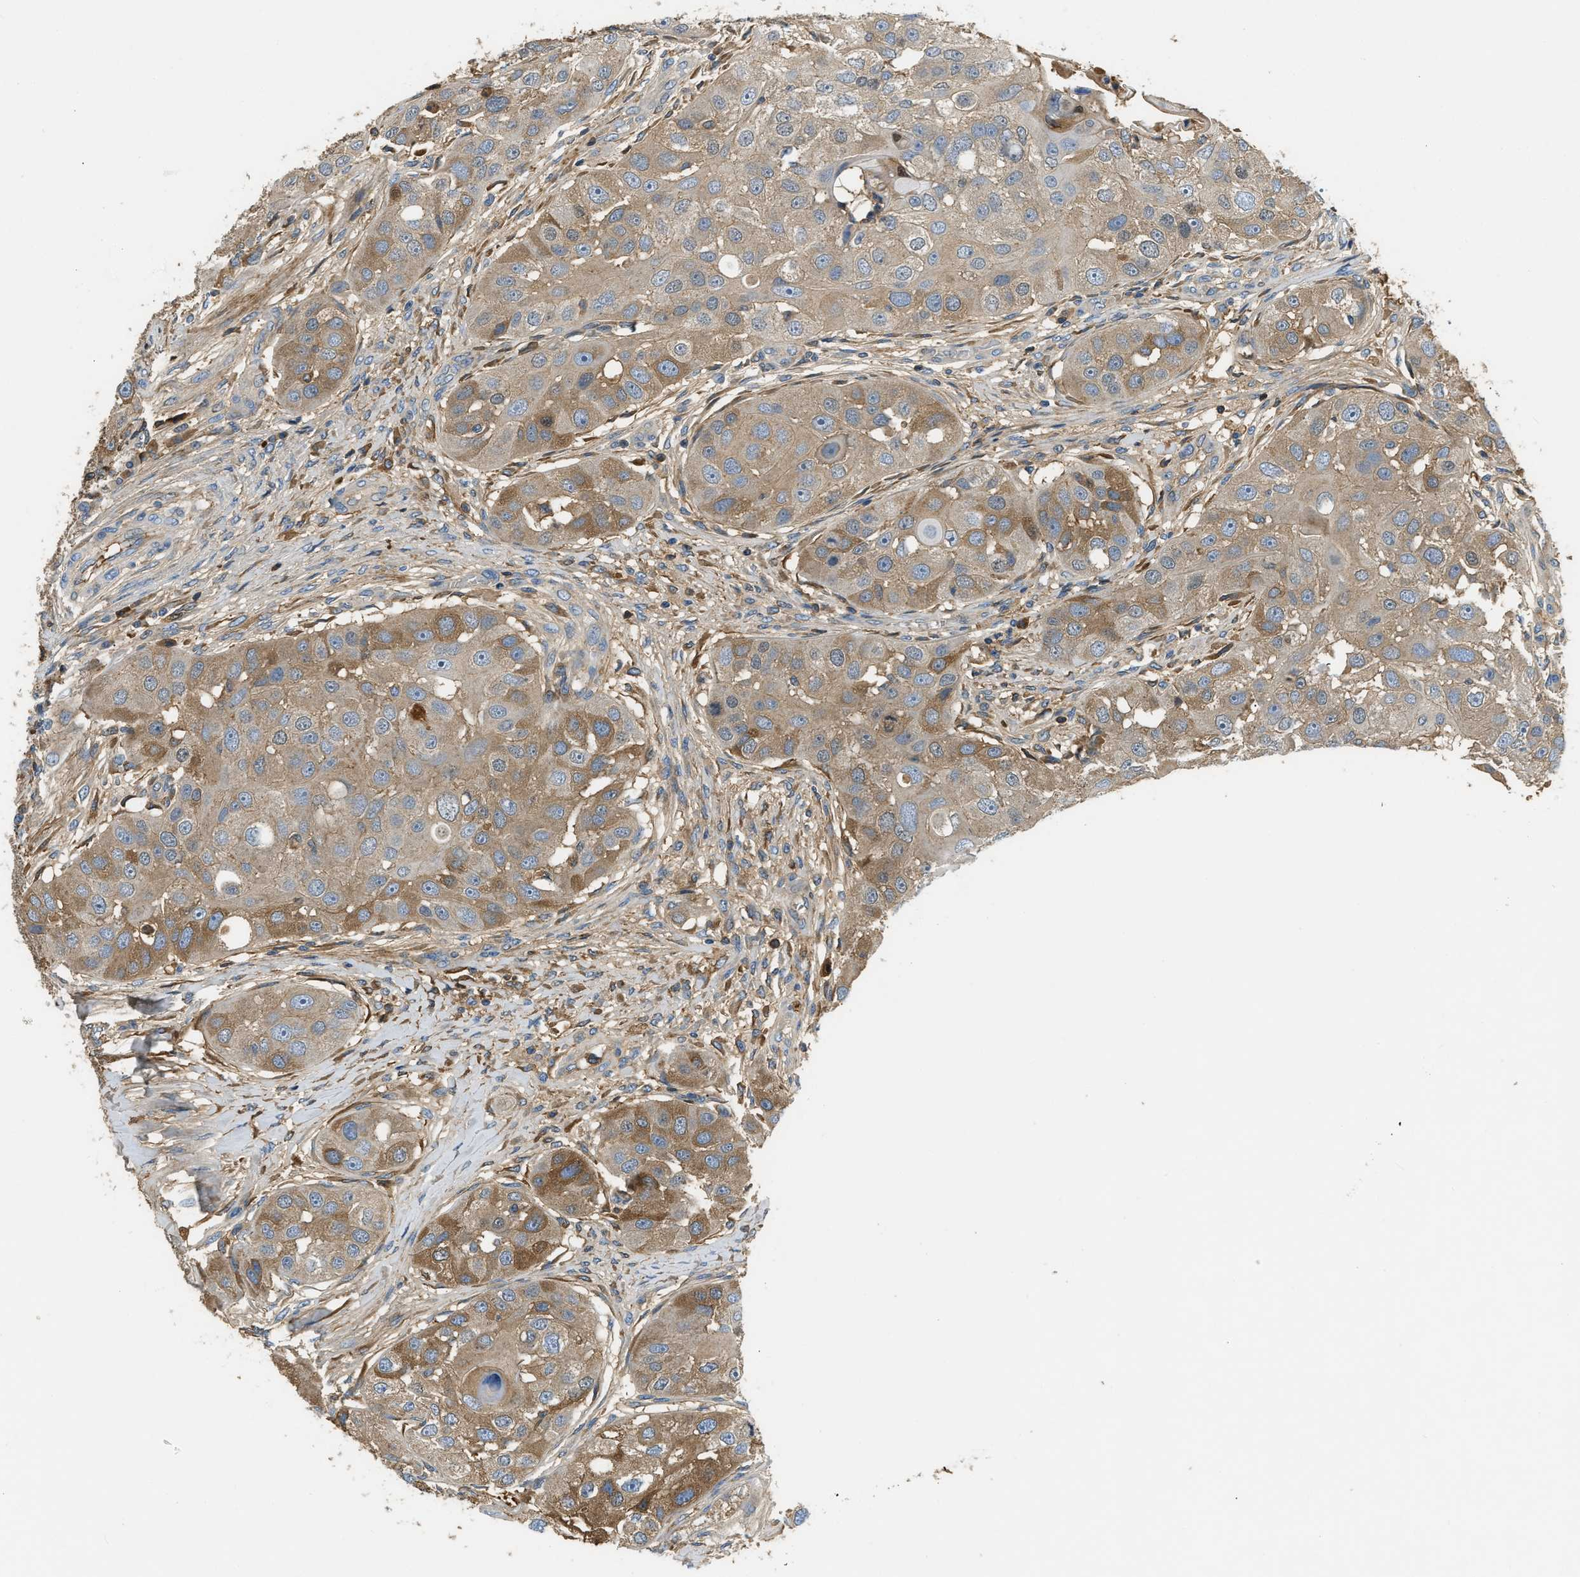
{"staining": {"intensity": "moderate", "quantity": "25%-75%", "location": "cytoplasmic/membranous"}, "tissue": "head and neck cancer", "cell_type": "Tumor cells", "image_type": "cancer", "snomed": [{"axis": "morphology", "description": "Normal tissue, NOS"}, {"axis": "morphology", "description": "Squamous cell carcinoma, NOS"}, {"axis": "topography", "description": "Skeletal muscle"}, {"axis": "topography", "description": "Head-Neck"}], "caption": "Immunohistochemistry of head and neck cancer (squamous cell carcinoma) demonstrates medium levels of moderate cytoplasmic/membranous positivity in approximately 25%-75% of tumor cells. (DAB IHC with brightfield microscopy, high magnification).", "gene": "STC1", "patient": {"sex": "male", "age": 51}}